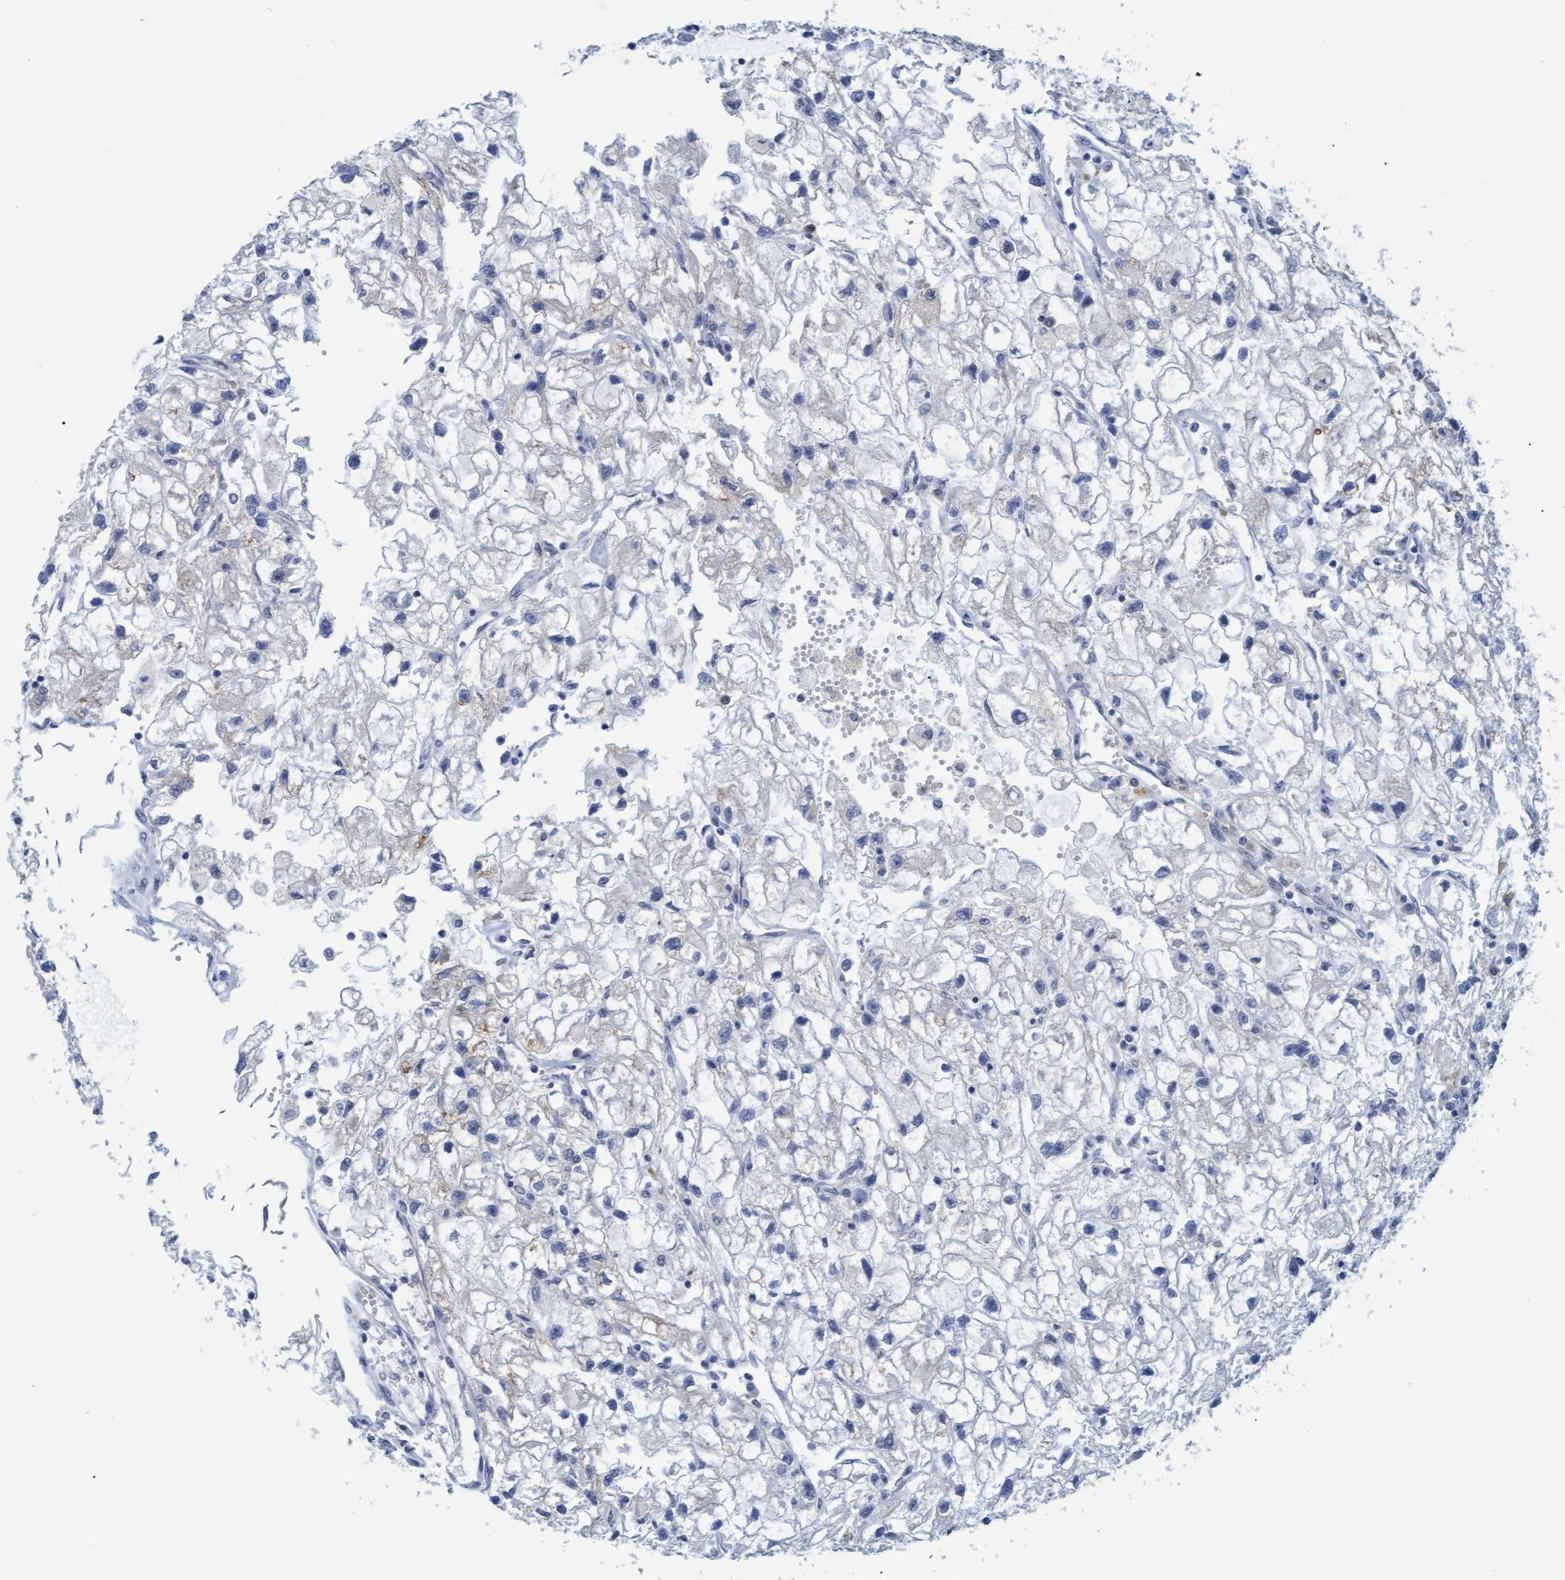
{"staining": {"intensity": "negative", "quantity": "none", "location": "none"}, "tissue": "renal cancer", "cell_type": "Tumor cells", "image_type": "cancer", "snomed": [{"axis": "morphology", "description": "Adenocarcinoma, NOS"}, {"axis": "topography", "description": "Kidney"}], "caption": "Photomicrograph shows no significant protein positivity in tumor cells of renal cancer.", "gene": "SSTR3", "patient": {"sex": "female", "age": 70}}